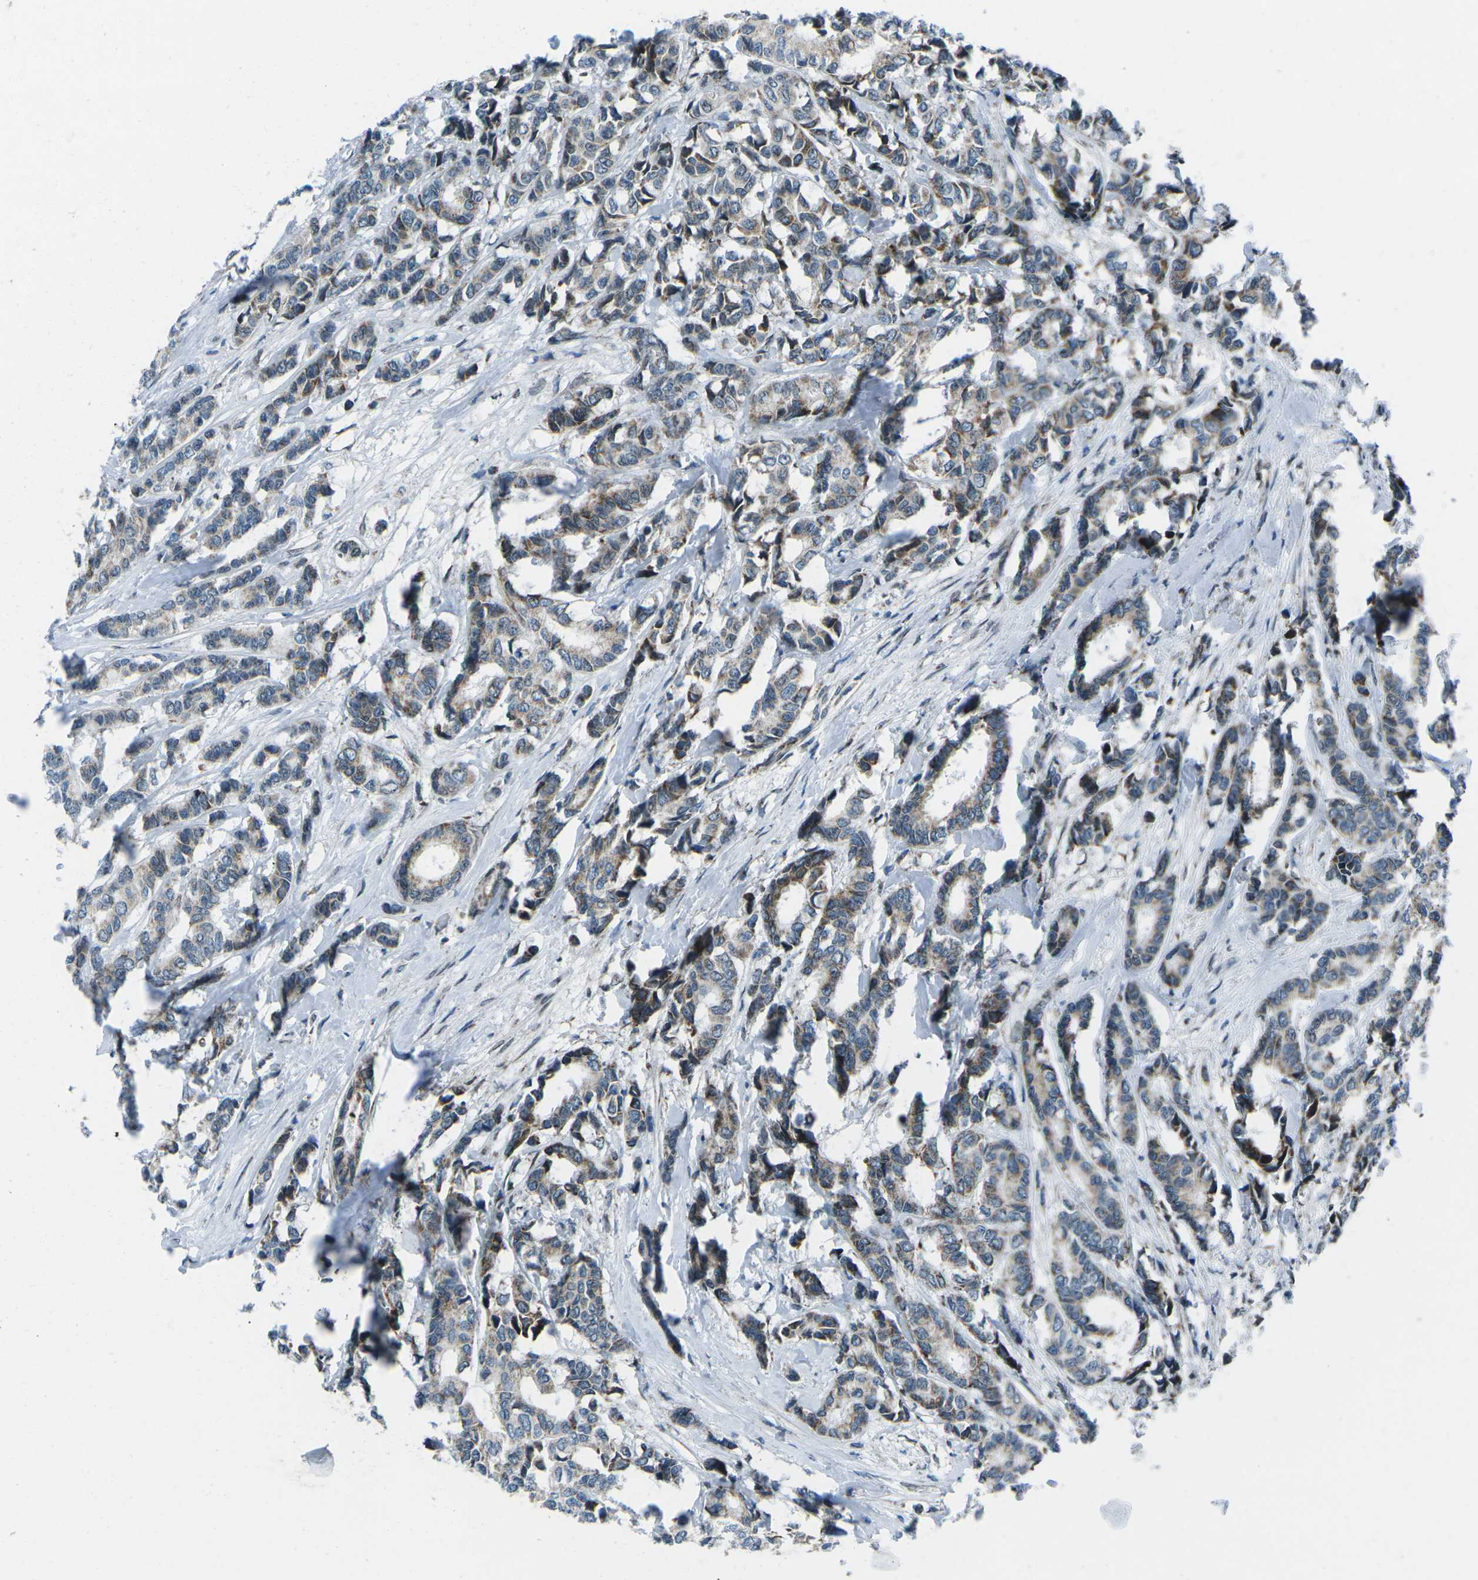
{"staining": {"intensity": "moderate", "quantity": "25%-75%", "location": "cytoplasmic/membranous"}, "tissue": "breast cancer", "cell_type": "Tumor cells", "image_type": "cancer", "snomed": [{"axis": "morphology", "description": "Duct carcinoma"}, {"axis": "topography", "description": "Breast"}], "caption": "Protein staining of breast cancer tissue exhibits moderate cytoplasmic/membranous positivity in approximately 25%-75% of tumor cells.", "gene": "RFESD", "patient": {"sex": "female", "age": 87}}